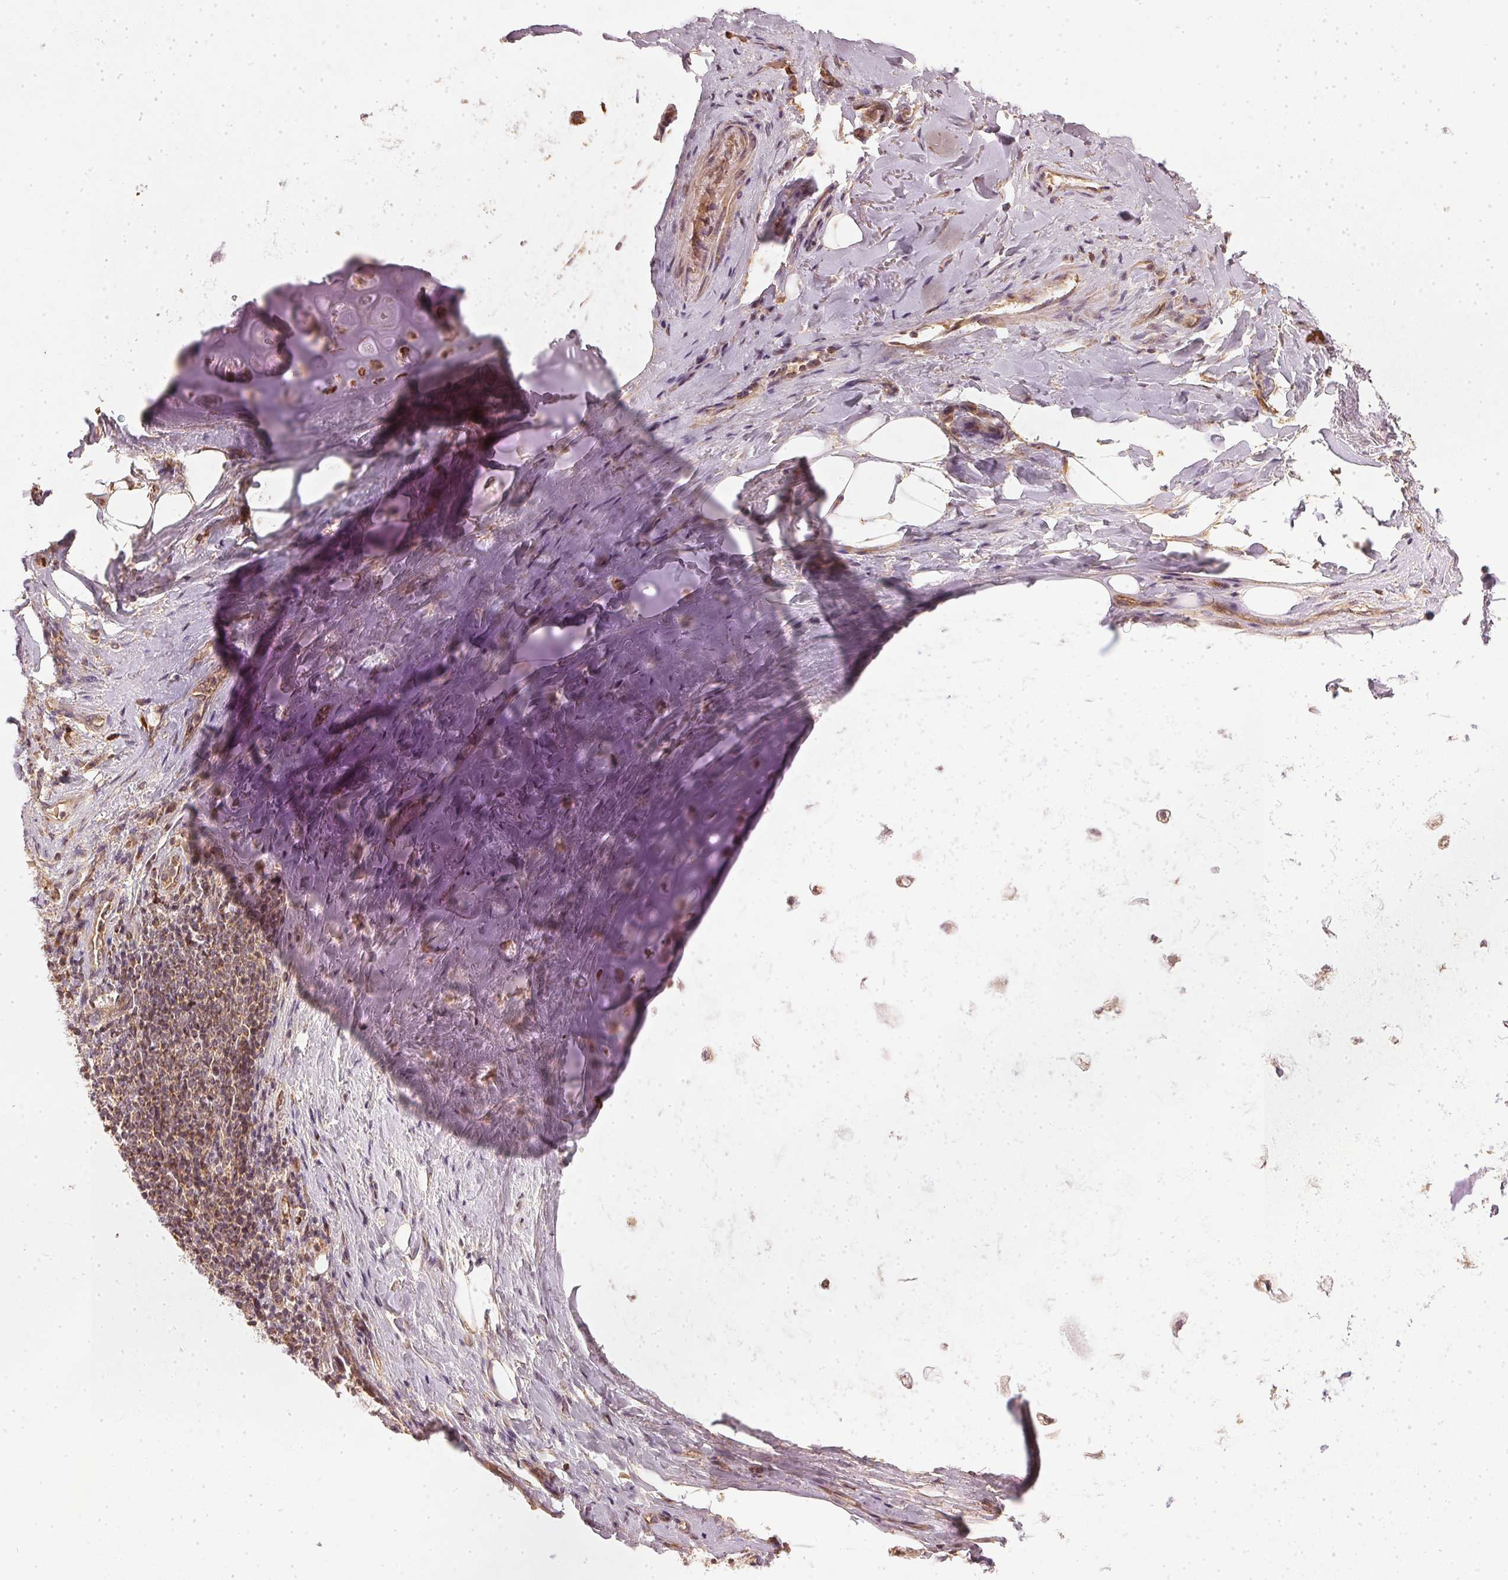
{"staining": {"intensity": "negative", "quantity": "none", "location": "none"}, "tissue": "adipose tissue", "cell_type": "Adipocytes", "image_type": "normal", "snomed": [{"axis": "morphology", "description": "Normal tissue, NOS"}, {"axis": "topography", "description": "Cartilage tissue"}, {"axis": "topography", "description": "Bronchus"}], "caption": "There is no significant expression in adipocytes of adipose tissue. (Immunohistochemistry, brightfield microscopy, high magnification).", "gene": "NADK2", "patient": {"sex": "male", "age": 64}}